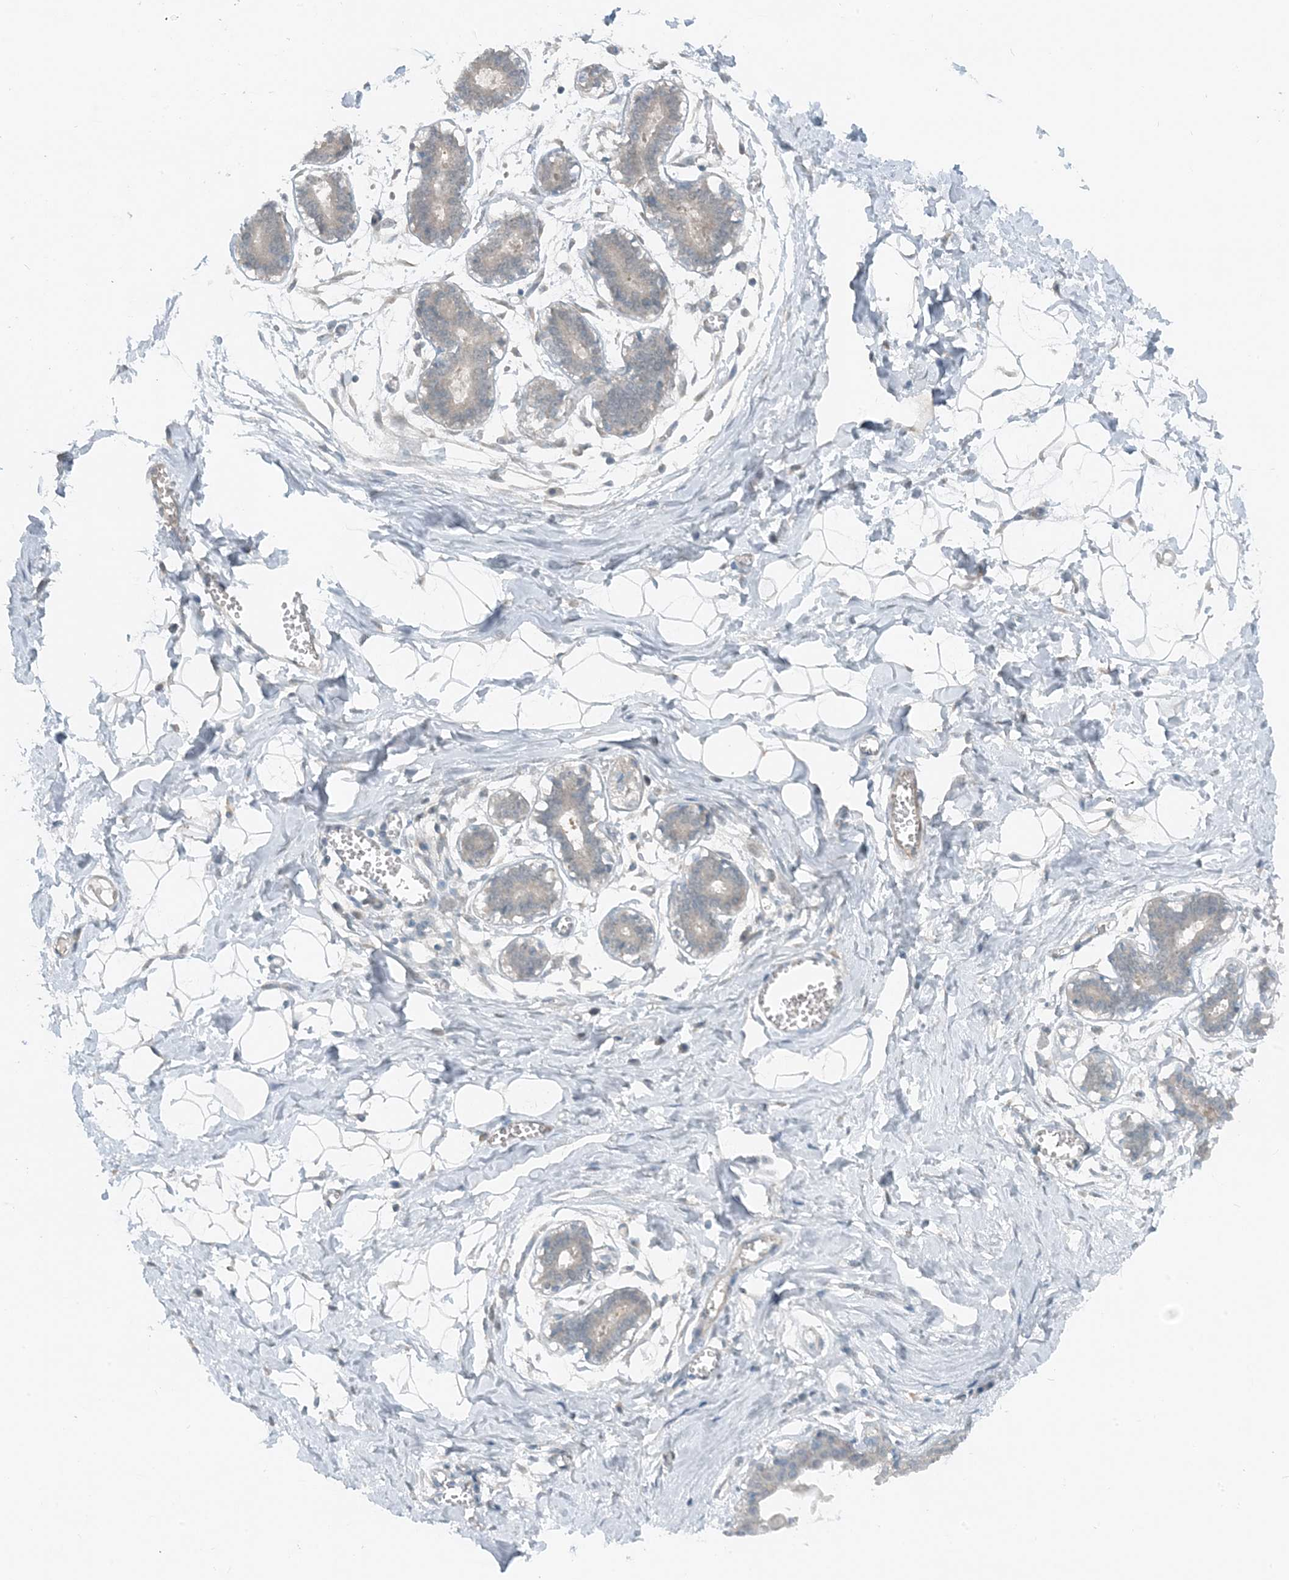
{"staining": {"intensity": "negative", "quantity": "none", "location": "none"}, "tissue": "breast", "cell_type": "Adipocytes", "image_type": "normal", "snomed": [{"axis": "morphology", "description": "Normal tissue, NOS"}, {"axis": "topography", "description": "Breast"}], "caption": "Breast stained for a protein using IHC exhibits no expression adipocytes.", "gene": "MITD1", "patient": {"sex": "female", "age": 27}}